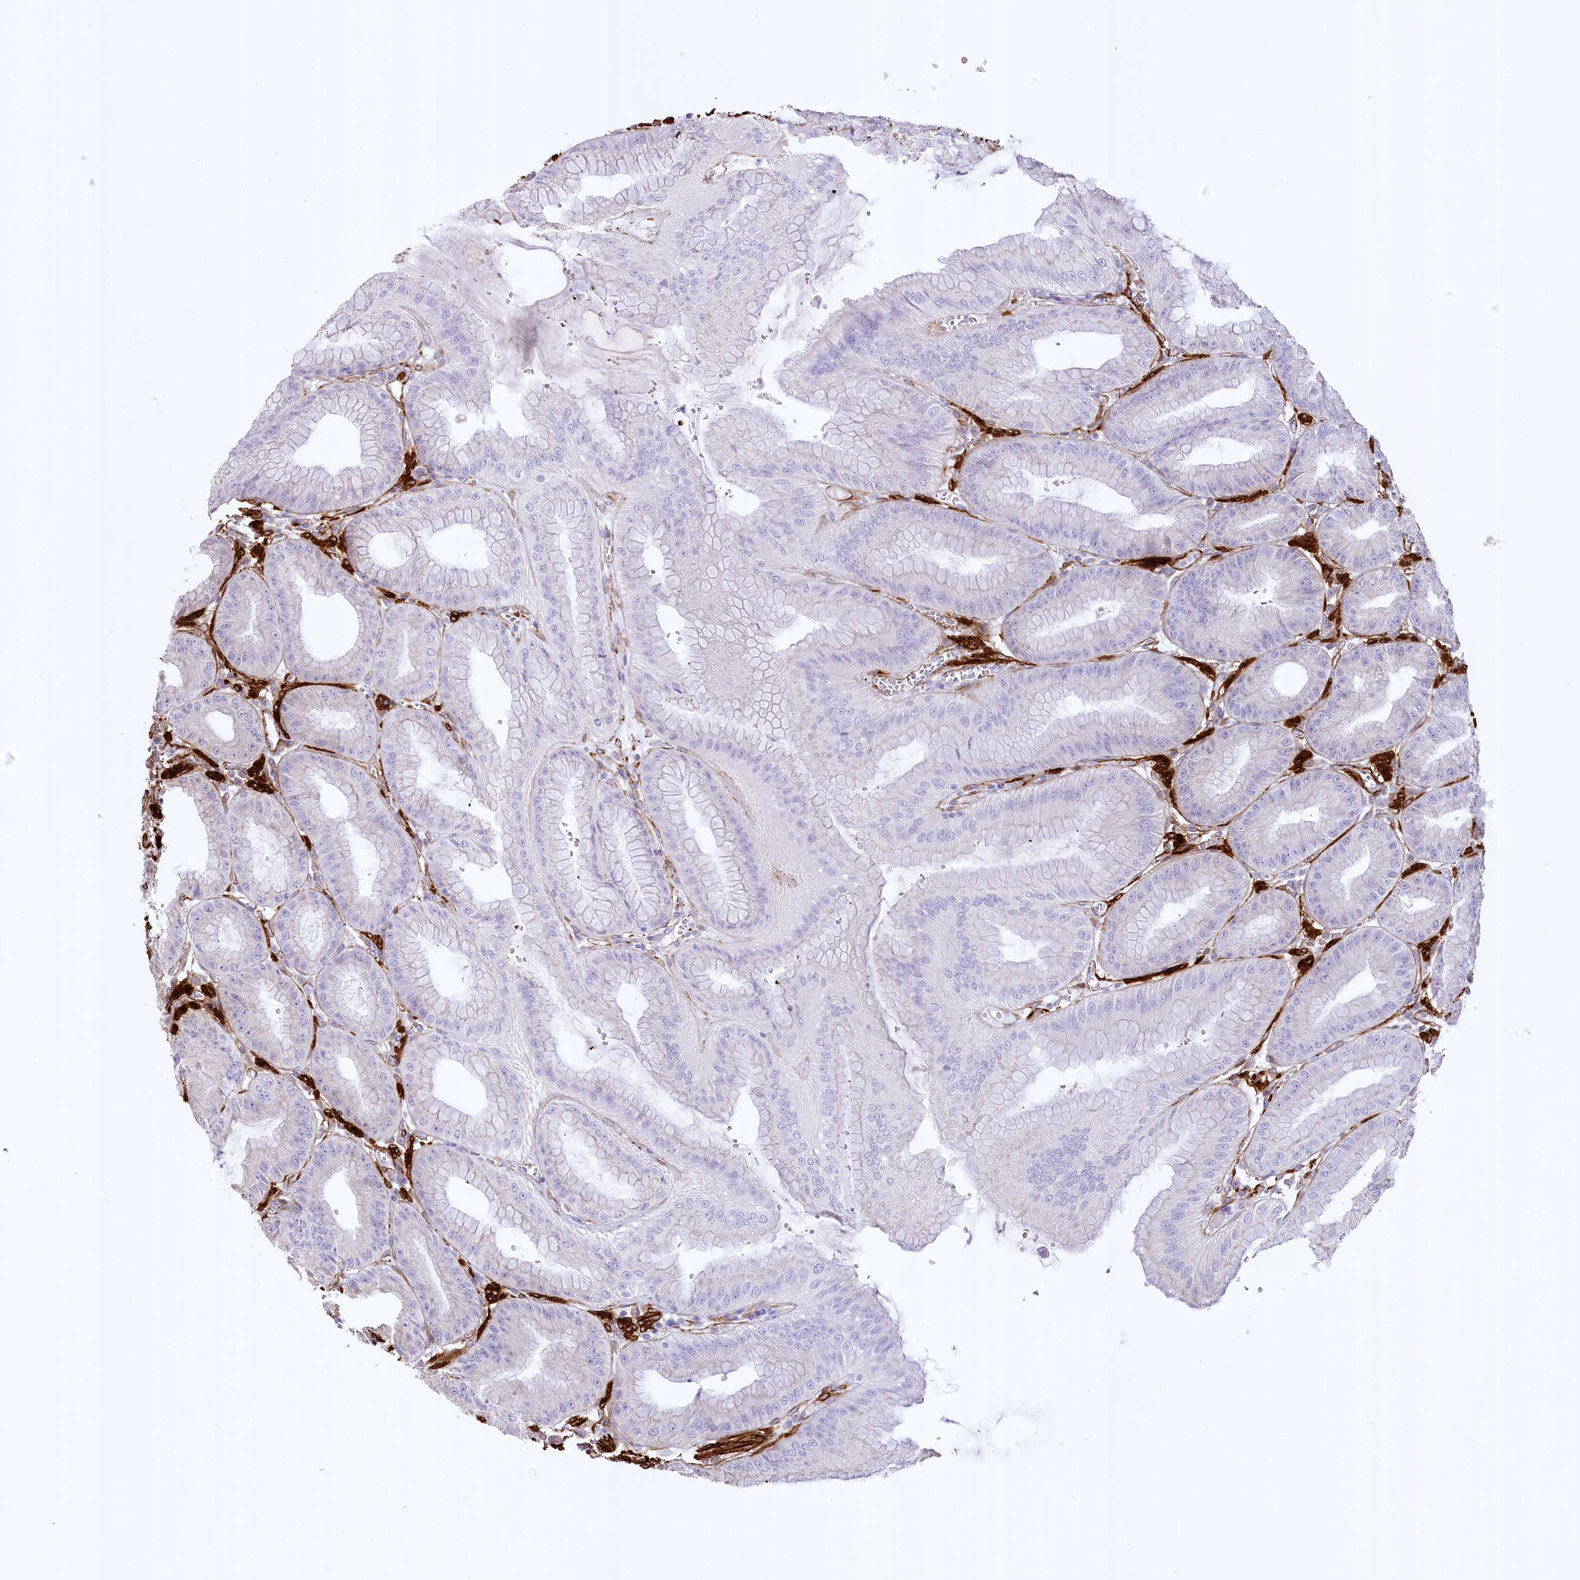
{"staining": {"intensity": "negative", "quantity": "none", "location": "none"}, "tissue": "stomach", "cell_type": "Glandular cells", "image_type": "normal", "snomed": [{"axis": "morphology", "description": "Normal tissue, NOS"}, {"axis": "topography", "description": "Stomach, lower"}], "caption": "The image demonstrates no staining of glandular cells in unremarkable stomach. (Stains: DAB (3,3'-diaminobenzidine) immunohistochemistry (IHC) with hematoxylin counter stain, Microscopy: brightfield microscopy at high magnification).", "gene": "SYNPO2", "patient": {"sex": "male", "age": 71}}